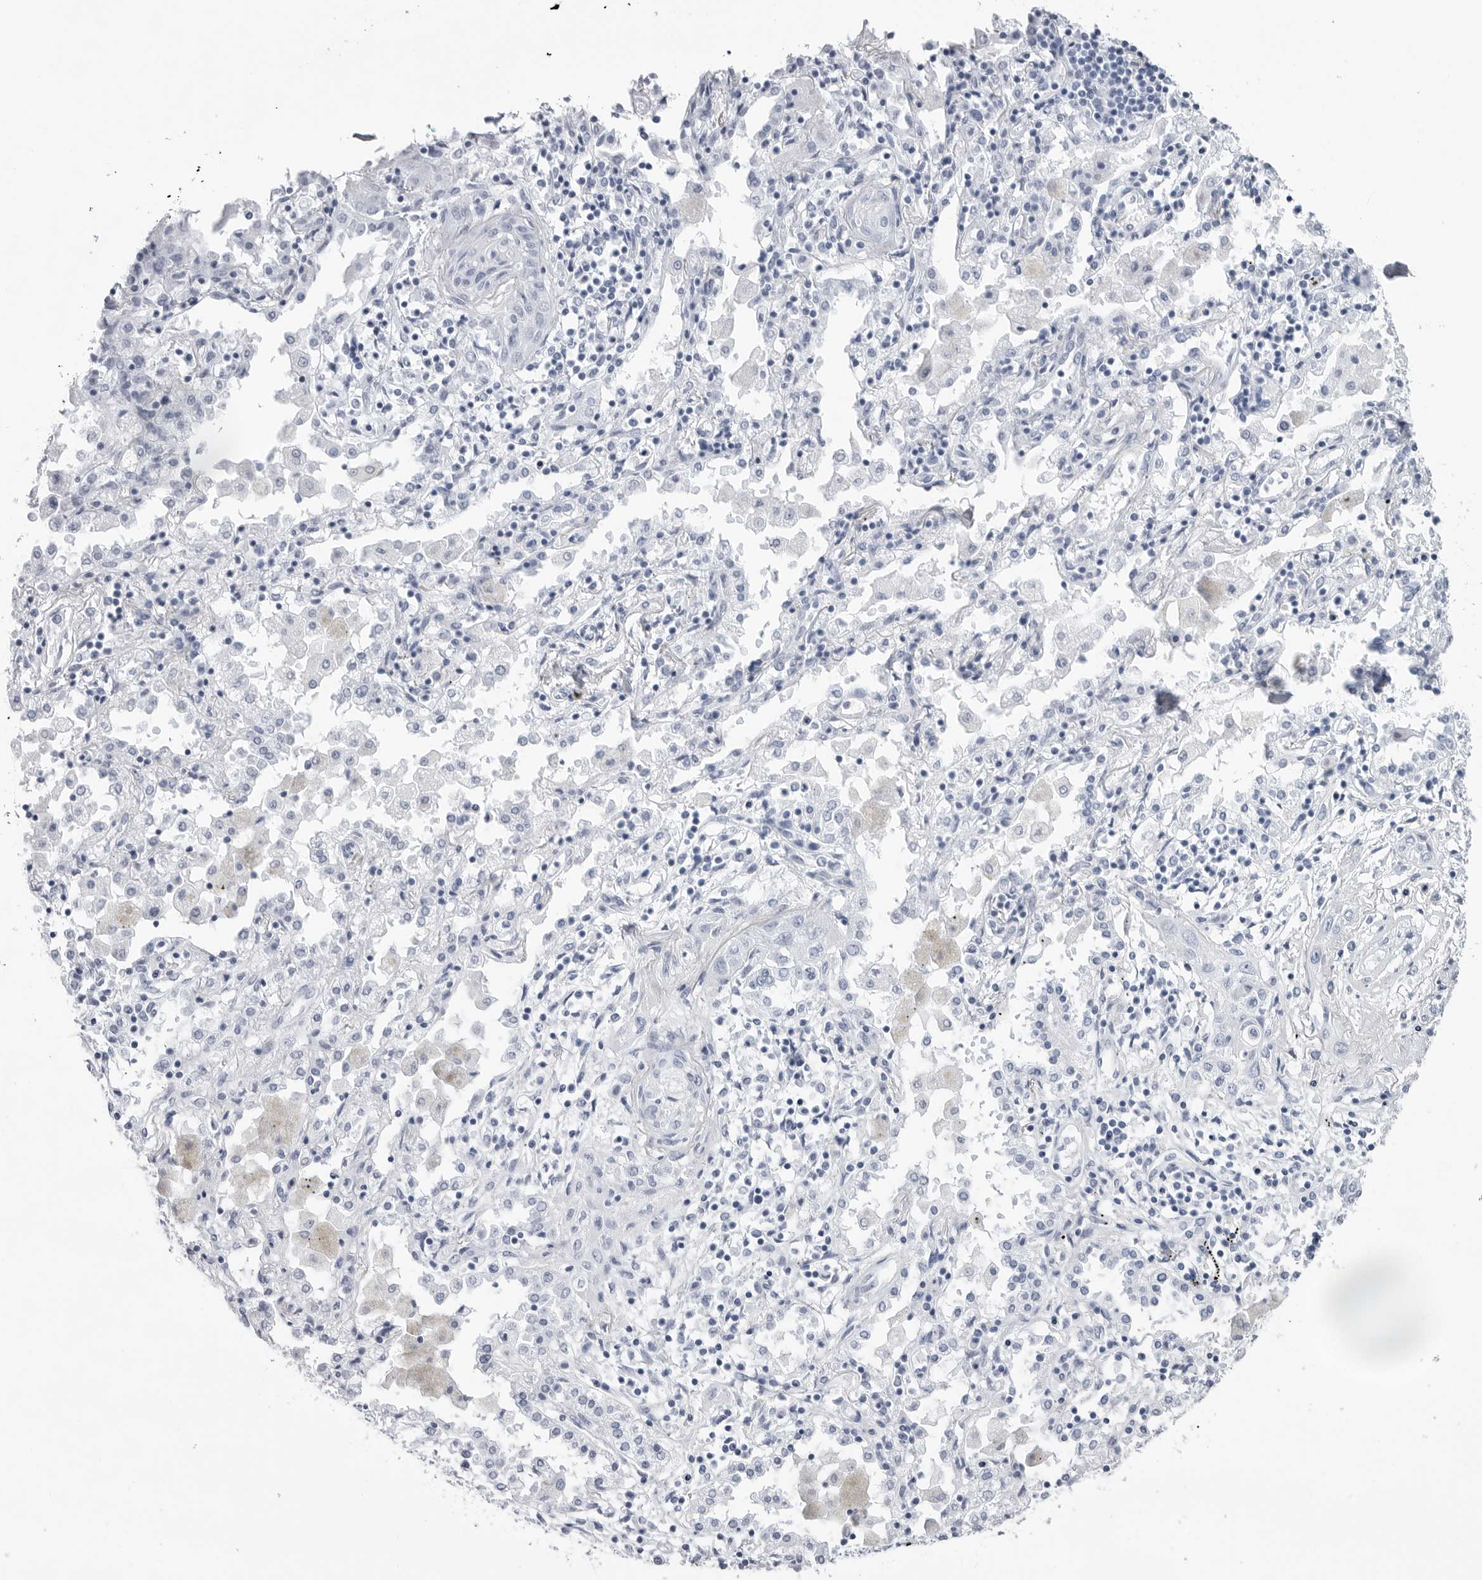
{"staining": {"intensity": "negative", "quantity": "none", "location": "none"}, "tissue": "lung cancer", "cell_type": "Tumor cells", "image_type": "cancer", "snomed": [{"axis": "morphology", "description": "Squamous cell carcinoma, NOS"}, {"axis": "topography", "description": "Lung"}], "caption": "Immunohistochemistry histopathology image of lung cancer (squamous cell carcinoma) stained for a protein (brown), which shows no positivity in tumor cells. (Brightfield microscopy of DAB IHC at high magnification).", "gene": "CST2", "patient": {"sex": "female", "age": 47}}